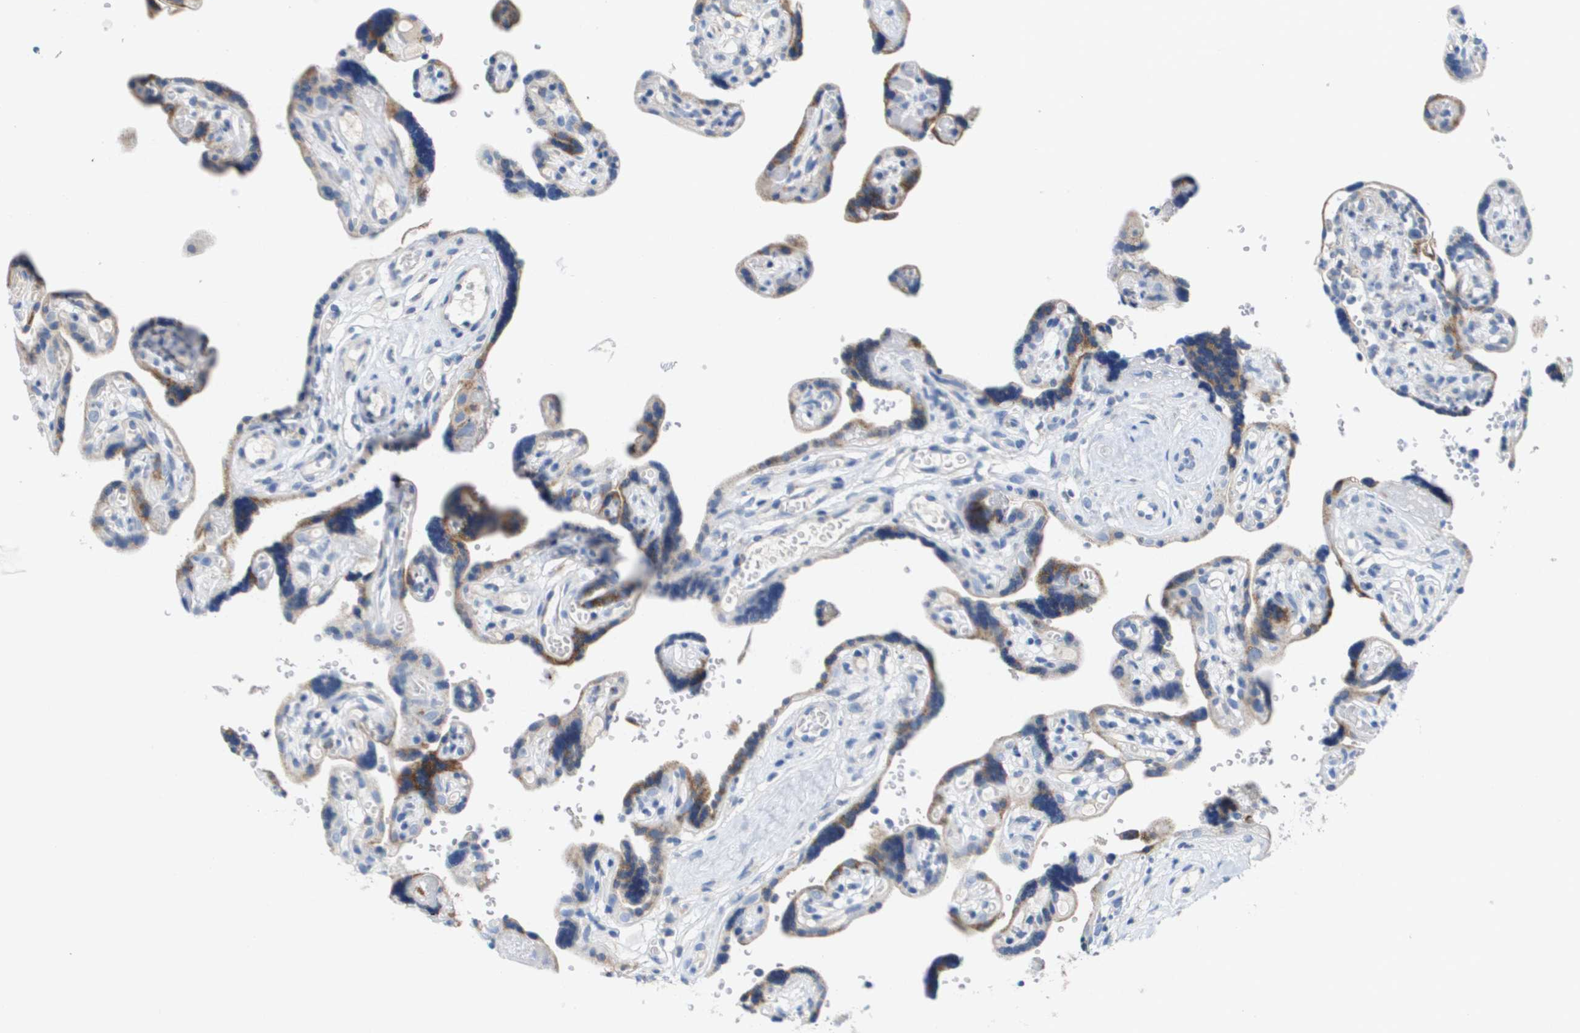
{"staining": {"intensity": "moderate", "quantity": ">75%", "location": "cytoplasmic/membranous"}, "tissue": "placenta", "cell_type": "Decidual cells", "image_type": "normal", "snomed": [{"axis": "morphology", "description": "Normal tissue, NOS"}, {"axis": "topography", "description": "Placenta"}], "caption": "The image displays a brown stain indicating the presence of a protein in the cytoplasmic/membranous of decidual cells in placenta.", "gene": "CD3G", "patient": {"sex": "female", "age": 30}}